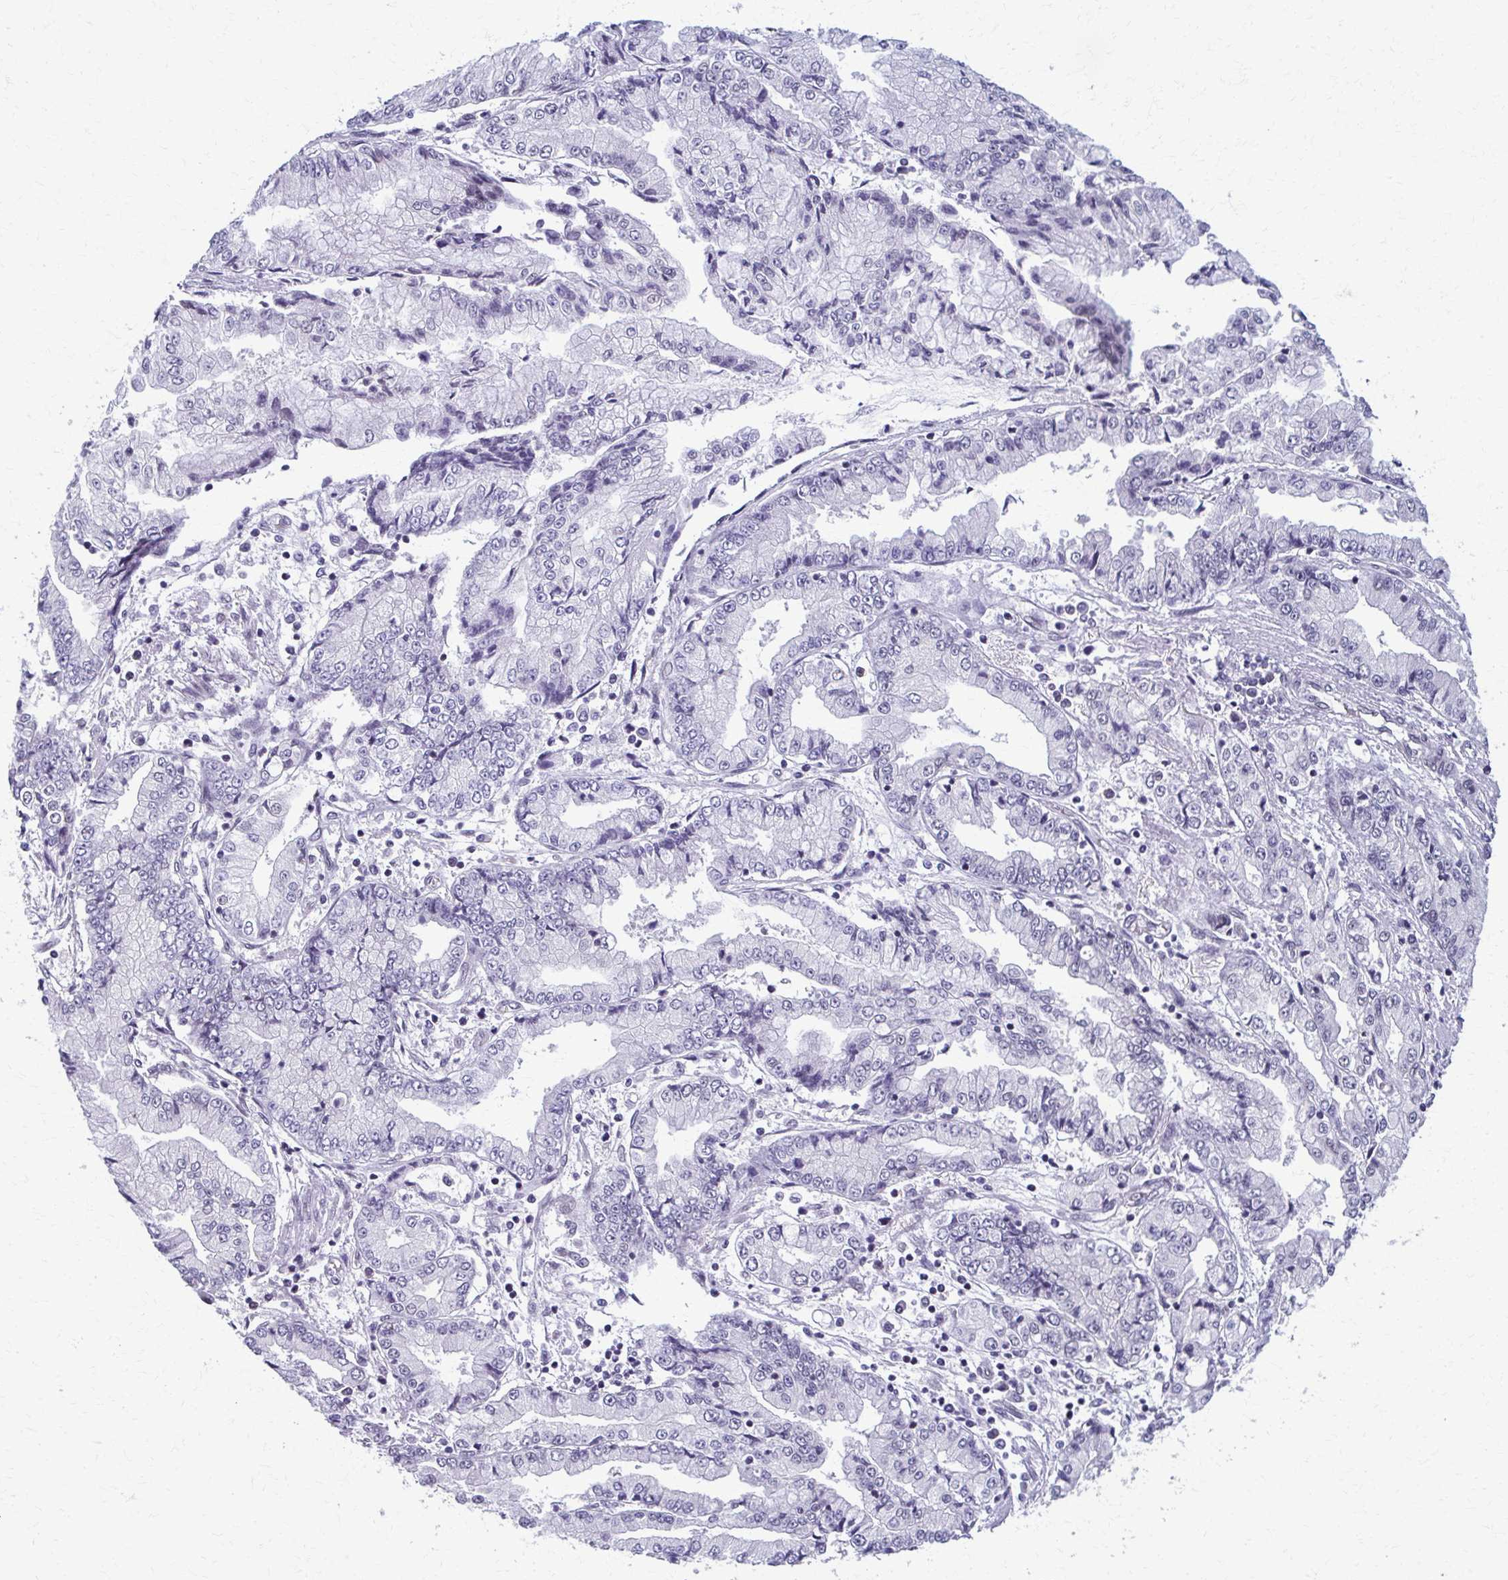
{"staining": {"intensity": "negative", "quantity": "none", "location": "none"}, "tissue": "stomach cancer", "cell_type": "Tumor cells", "image_type": "cancer", "snomed": [{"axis": "morphology", "description": "Adenocarcinoma, NOS"}, {"axis": "topography", "description": "Stomach, upper"}], "caption": "This is a photomicrograph of immunohistochemistry staining of adenocarcinoma (stomach), which shows no expression in tumor cells.", "gene": "SETBP1", "patient": {"sex": "female", "age": 74}}